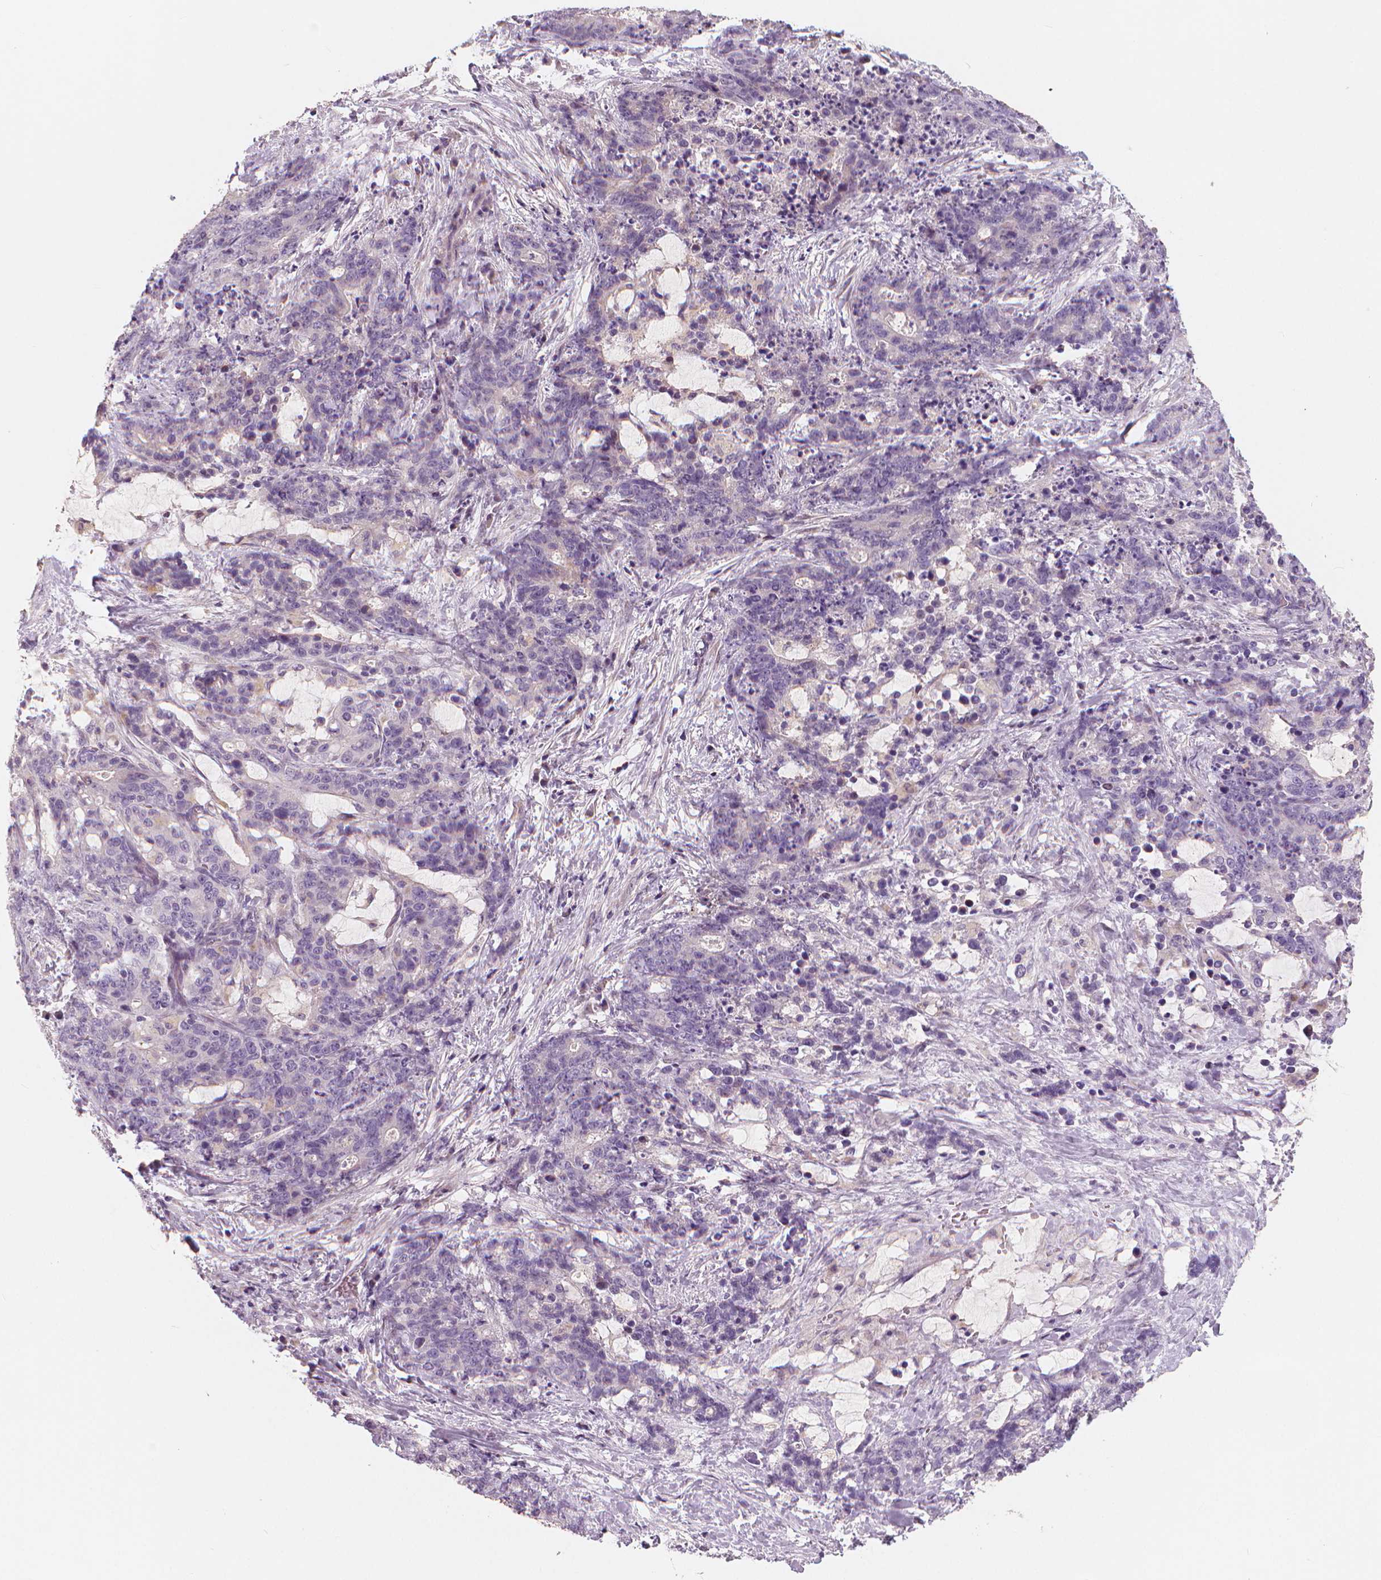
{"staining": {"intensity": "negative", "quantity": "none", "location": "none"}, "tissue": "stomach cancer", "cell_type": "Tumor cells", "image_type": "cancer", "snomed": [{"axis": "morphology", "description": "Normal tissue, NOS"}, {"axis": "morphology", "description": "Adenocarcinoma, NOS"}, {"axis": "topography", "description": "Stomach"}], "caption": "Immunohistochemical staining of adenocarcinoma (stomach) reveals no significant staining in tumor cells.", "gene": "RNASE7", "patient": {"sex": "female", "age": 64}}